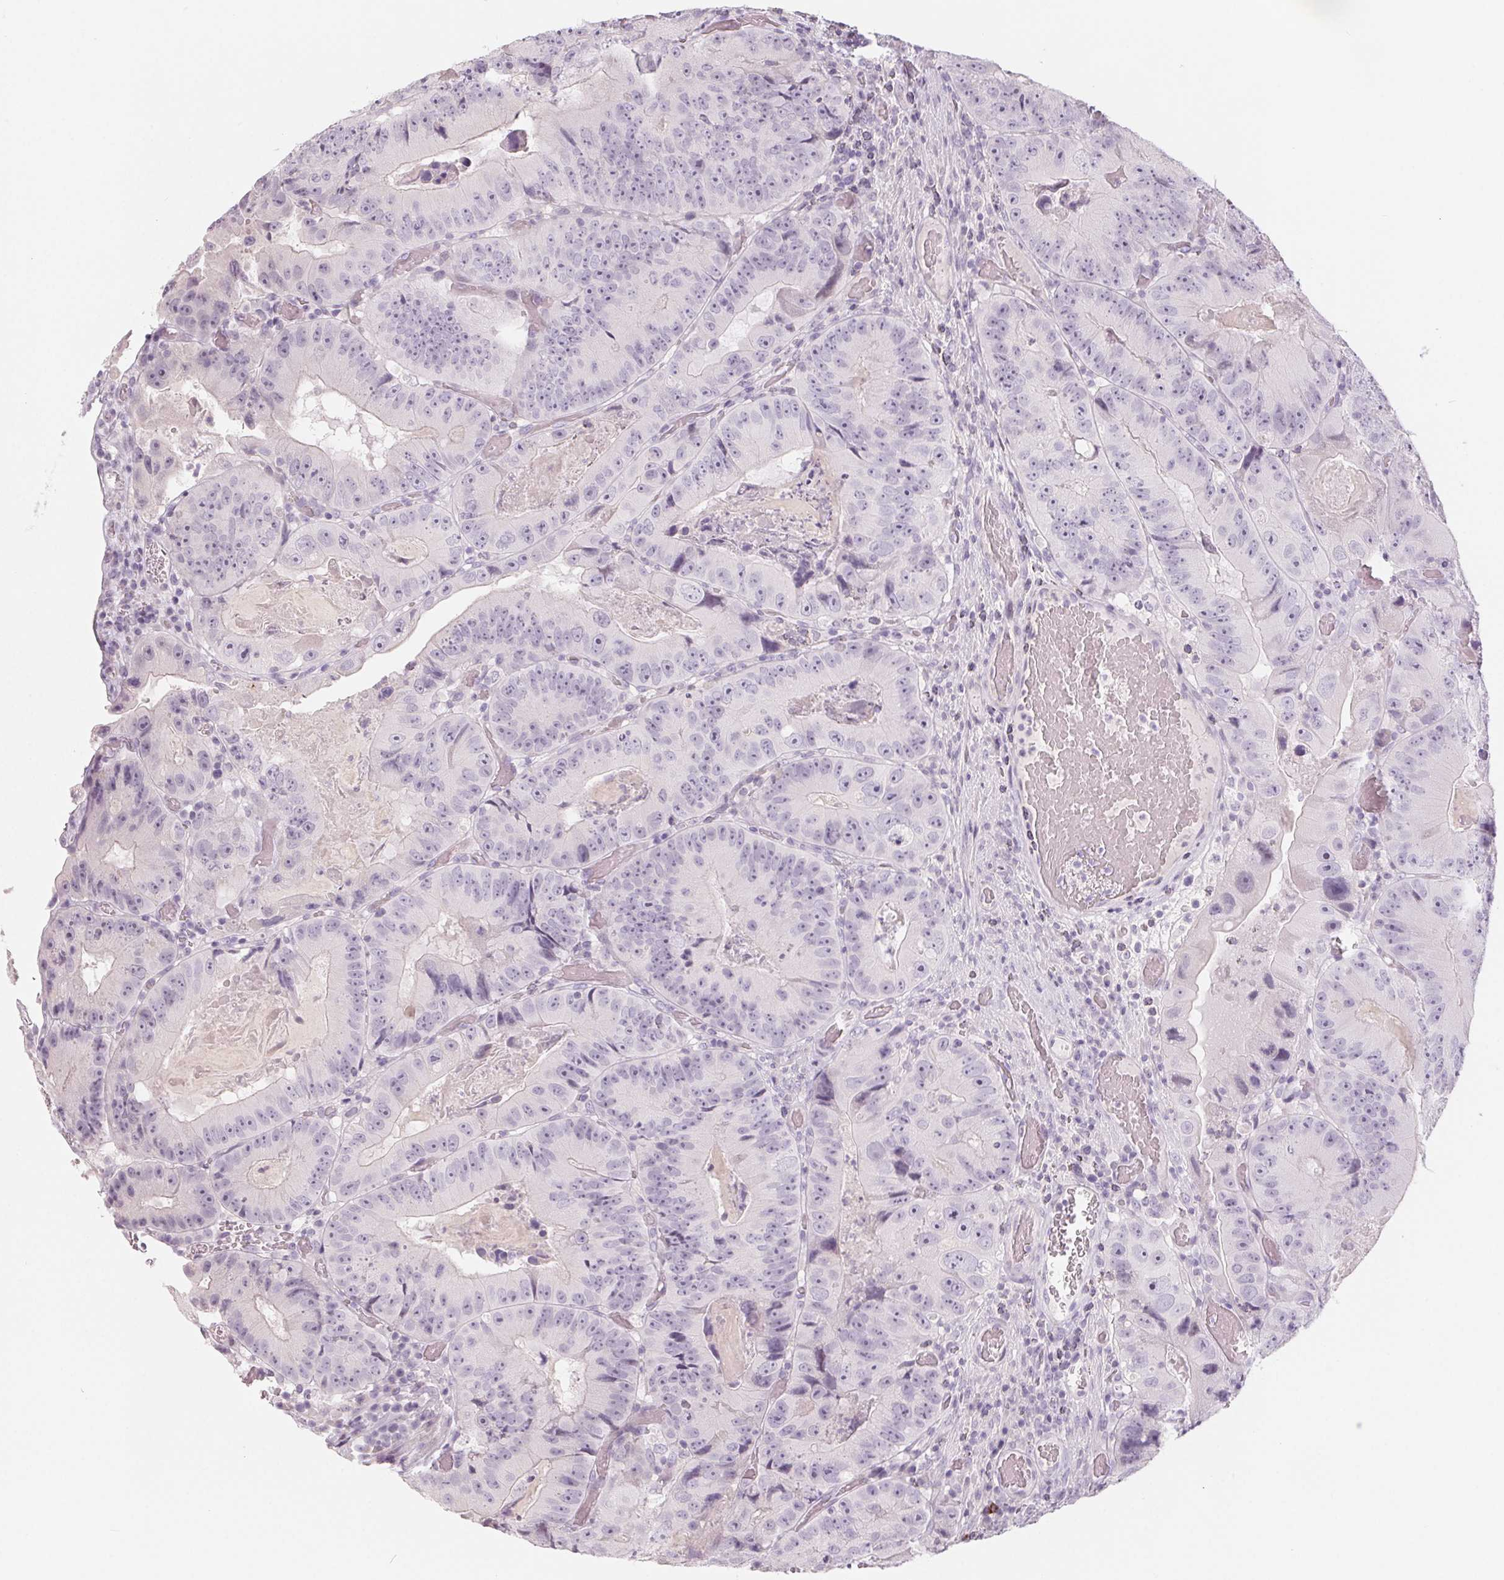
{"staining": {"intensity": "negative", "quantity": "none", "location": "none"}, "tissue": "colorectal cancer", "cell_type": "Tumor cells", "image_type": "cancer", "snomed": [{"axis": "morphology", "description": "Adenocarcinoma, NOS"}, {"axis": "topography", "description": "Colon"}], "caption": "A high-resolution histopathology image shows immunohistochemistry (IHC) staining of colorectal adenocarcinoma, which shows no significant staining in tumor cells. Nuclei are stained in blue.", "gene": "ZBBX", "patient": {"sex": "female", "age": 86}}